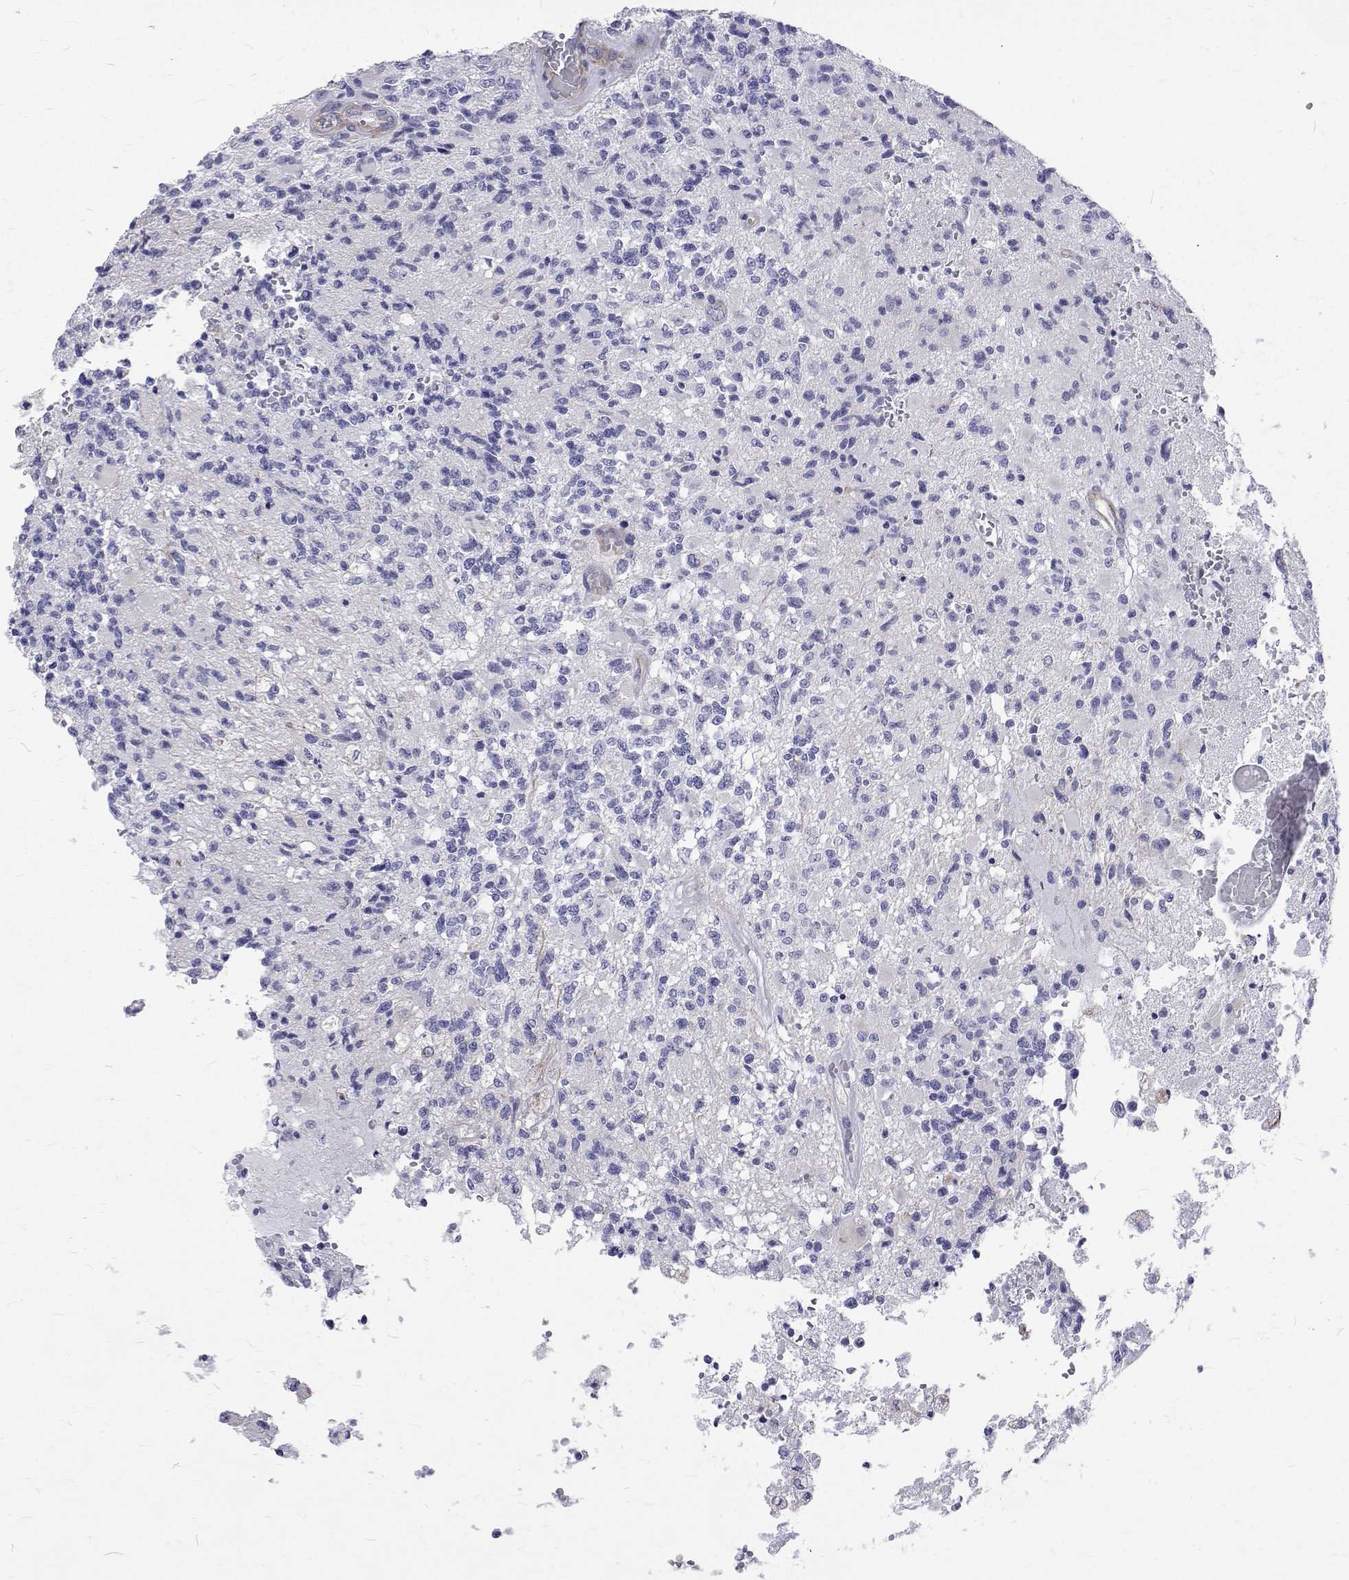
{"staining": {"intensity": "negative", "quantity": "none", "location": "none"}, "tissue": "glioma", "cell_type": "Tumor cells", "image_type": "cancer", "snomed": [{"axis": "morphology", "description": "Glioma, malignant, High grade"}, {"axis": "topography", "description": "Brain"}], "caption": "Photomicrograph shows no significant protein positivity in tumor cells of malignant glioma (high-grade). The staining was performed using DAB (3,3'-diaminobenzidine) to visualize the protein expression in brown, while the nuclei were stained in blue with hematoxylin (Magnification: 20x).", "gene": "OPRPN", "patient": {"sex": "female", "age": 63}}